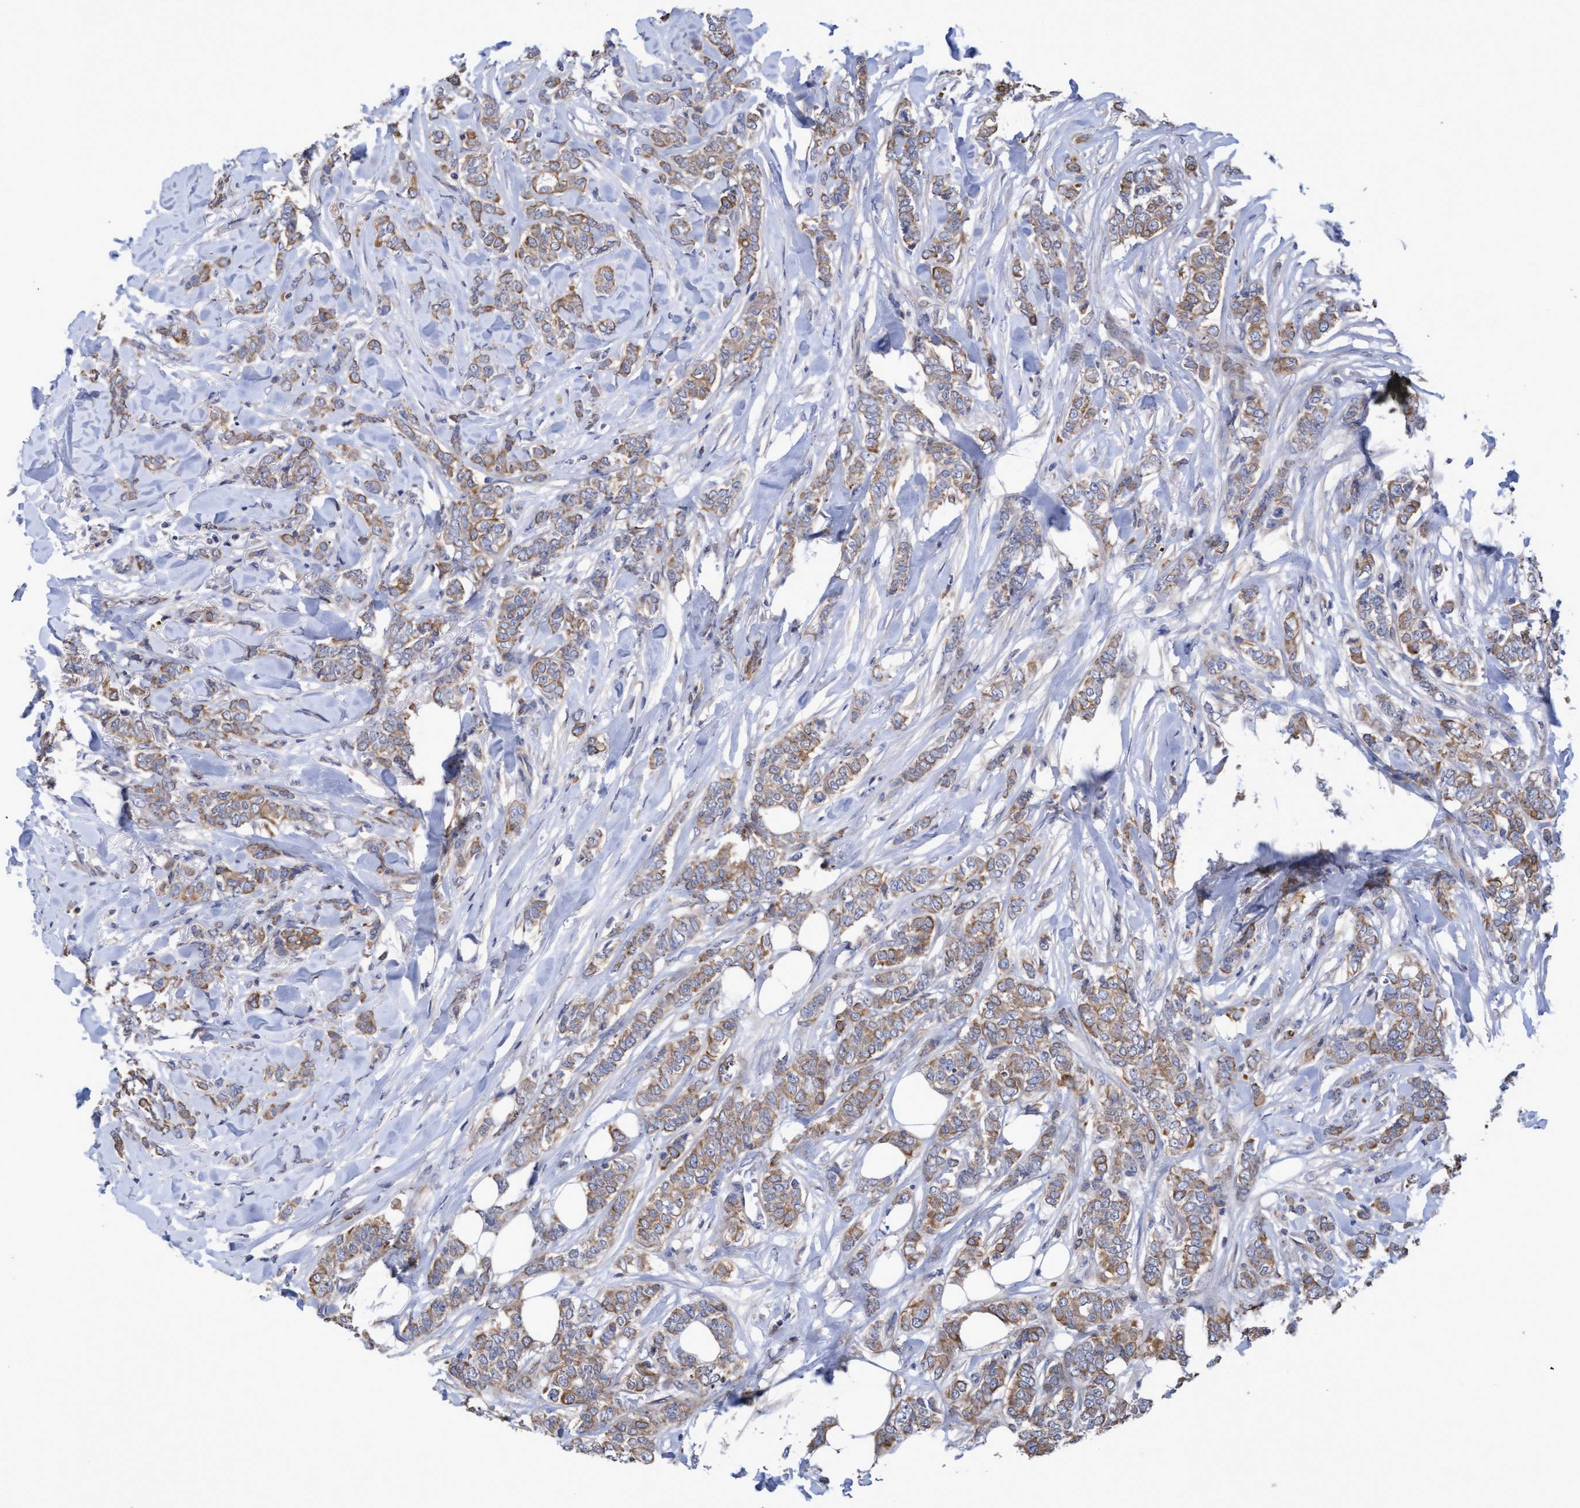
{"staining": {"intensity": "weak", "quantity": ">75%", "location": "cytoplasmic/membranous"}, "tissue": "breast cancer", "cell_type": "Tumor cells", "image_type": "cancer", "snomed": [{"axis": "morphology", "description": "Lobular carcinoma"}, {"axis": "topography", "description": "Skin"}, {"axis": "topography", "description": "Breast"}], "caption": "High-magnification brightfield microscopy of lobular carcinoma (breast) stained with DAB (brown) and counterstained with hematoxylin (blue). tumor cells exhibit weak cytoplasmic/membranous expression is present in approximately>75% of cells.", "gene": "KRT24", "patient": {"sex": "female", "age": 46}}